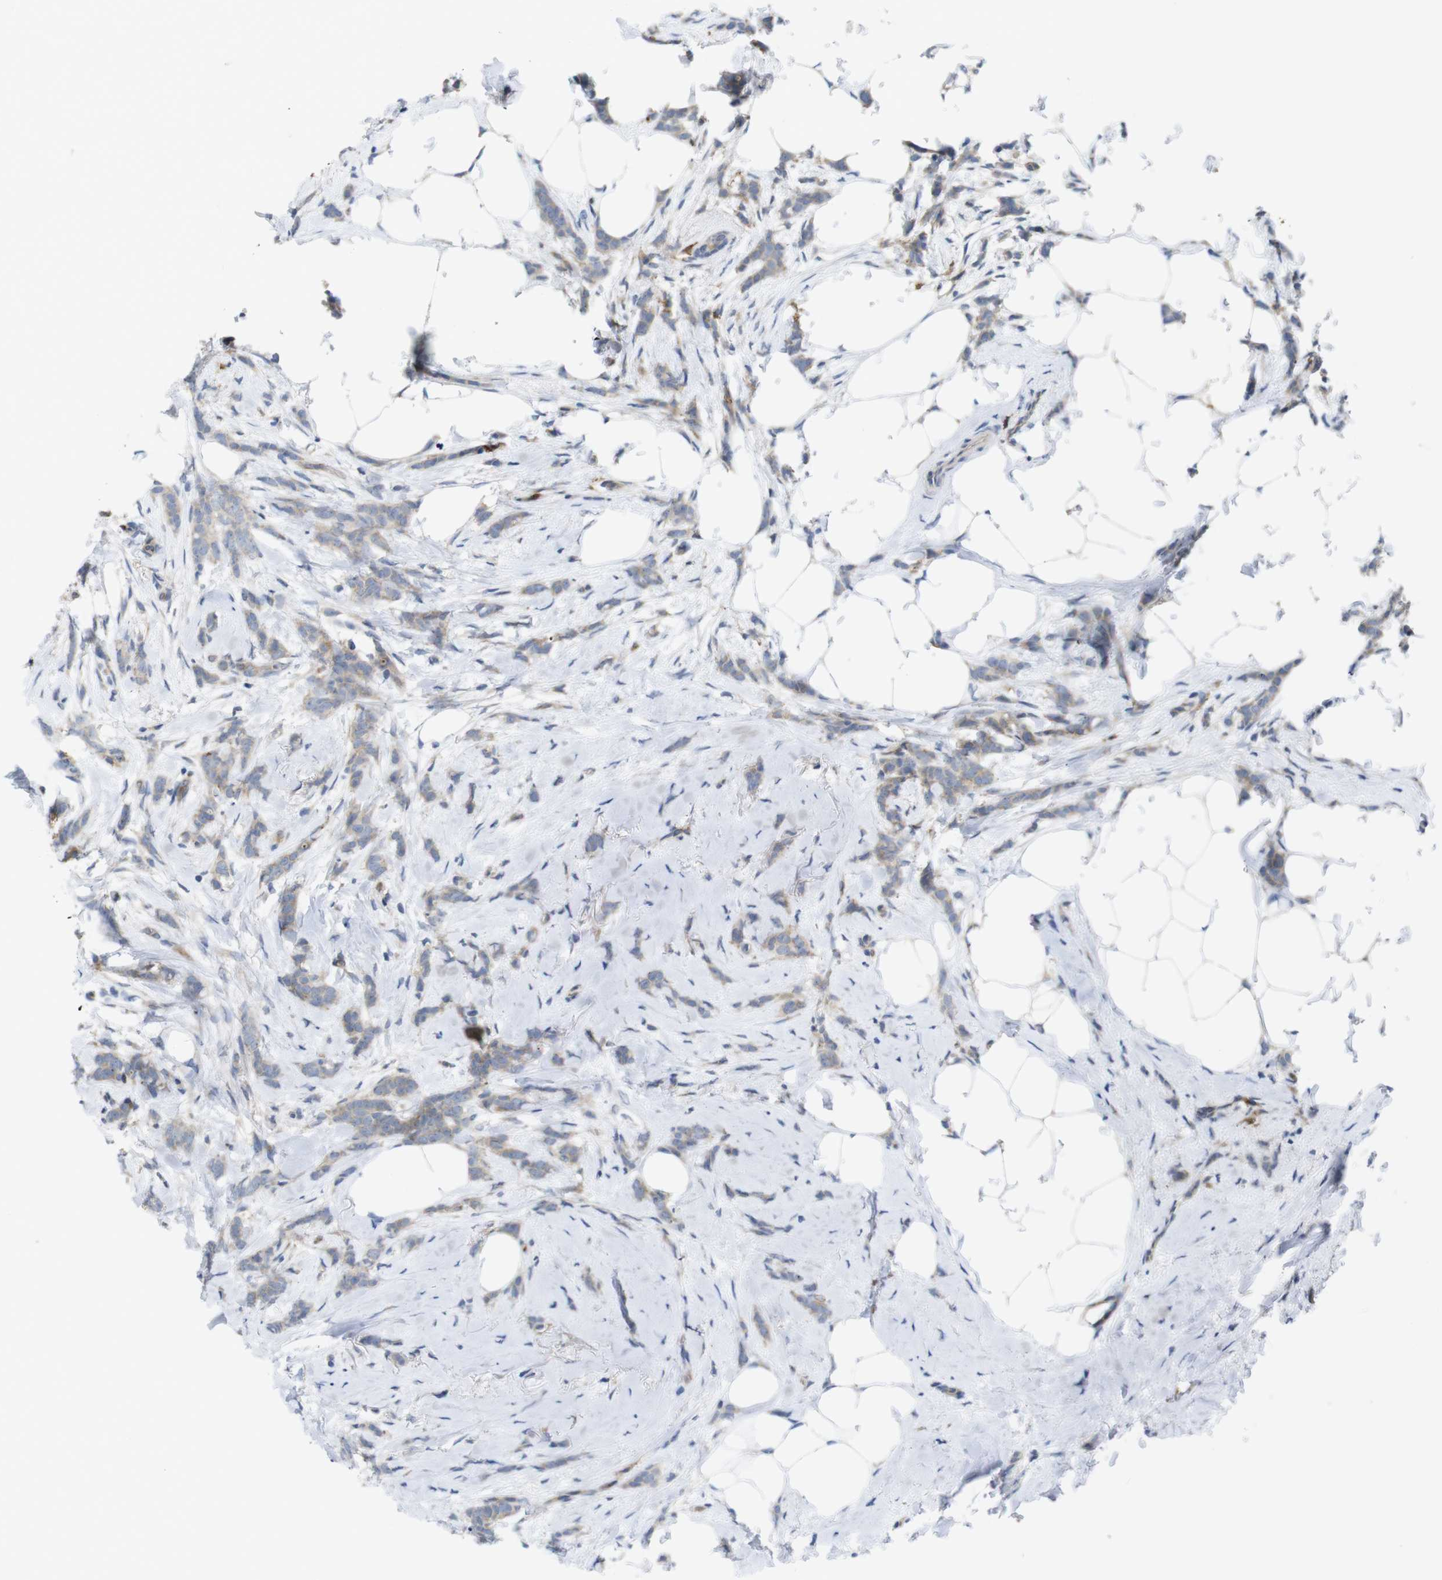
{"staining": {"intensity": "weak", "quantity": ">75%", "location": "cytoplasmic/membranous"}, "tissue": "breast cancer", "cell_type": "Tumor cells", "image_type": "cancer", "snomed": [{"axis": "morphology", "description": "Lobular carcinoma, in situ"}, {"axis": "morphology", "description": "Lobular carcinoma"}, {"axis": "topography", "description": "Breast"}], "caption": "Human breast cancer (lobular carcinoma in situ) stained for a protein (brown) exhibits weak cytoplasmic/membranous positive expression in approximately >75% of tumor cells.", "gene": "CCR6", "patient": {"sex": "female", "age": 41}}